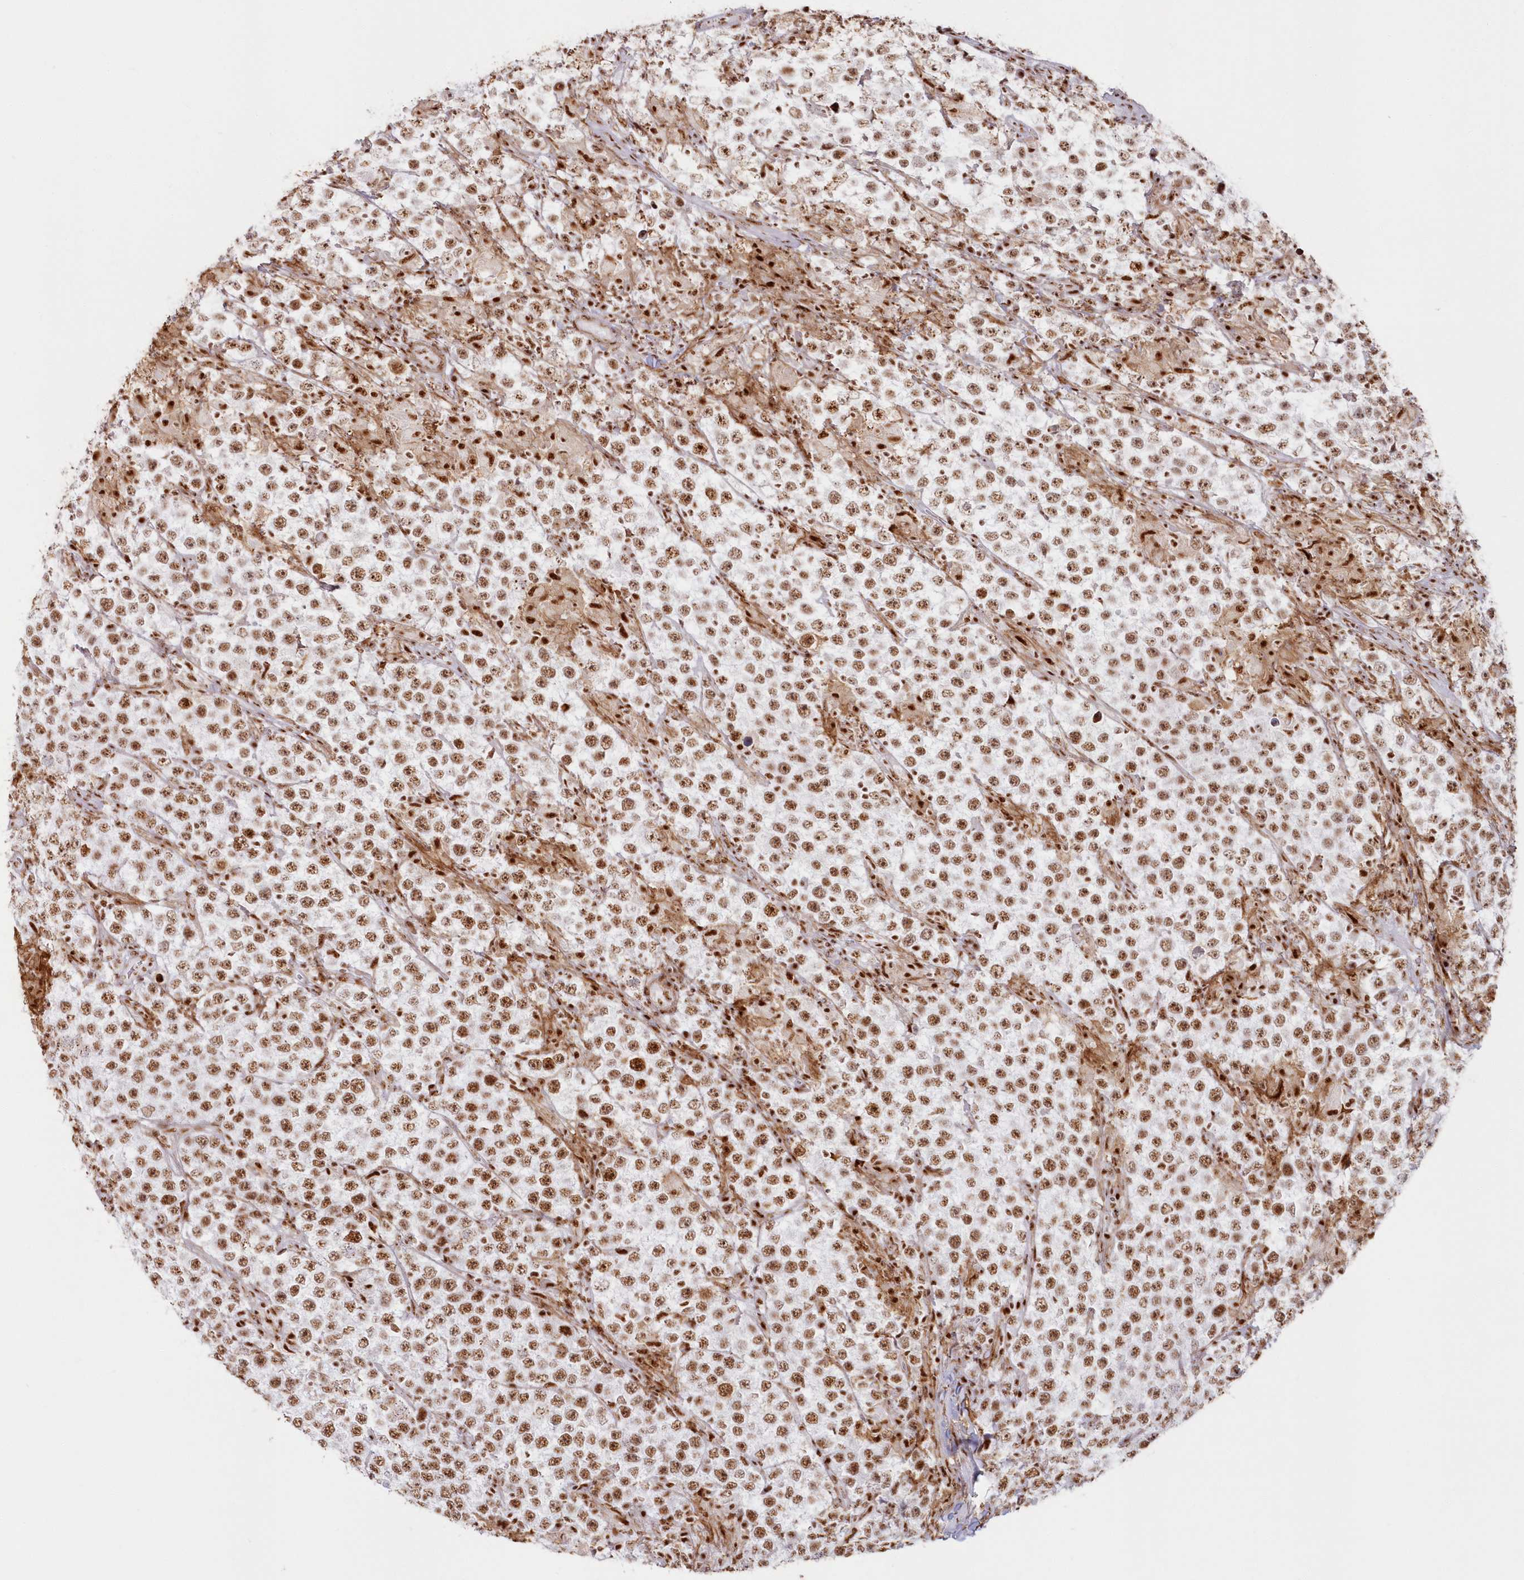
{"staining": {"intensity": "moderate", "quantity": ">75%", "location": "nuclear"}, "tissue": "testis cancer", "cell_type": "Tumor cells", "image_type": "cancer", "snomed": [{"axis": "morphology", "description": "Normal tissue, NOS"}, {"axis": "morphology", "description": "Urothelial carcinoma, High grade"}, {"axis": "morphology", "description": "Seminoma, NOS"}, {"axis": "morphology", "description": "Carcinoma, Embryonal, NOS"}, {"axis": "topography", "description": "Urinary bladder"}, {"axis": "topography", "description": "Testis"}], "caption": "A medium amount of moderate nuclear expression is appreciated in about >75% of tumor cells in testis cancer (seminoma) tissue.", "gene": "DDX46", "patient": {"sex": "male", "age": 41}}